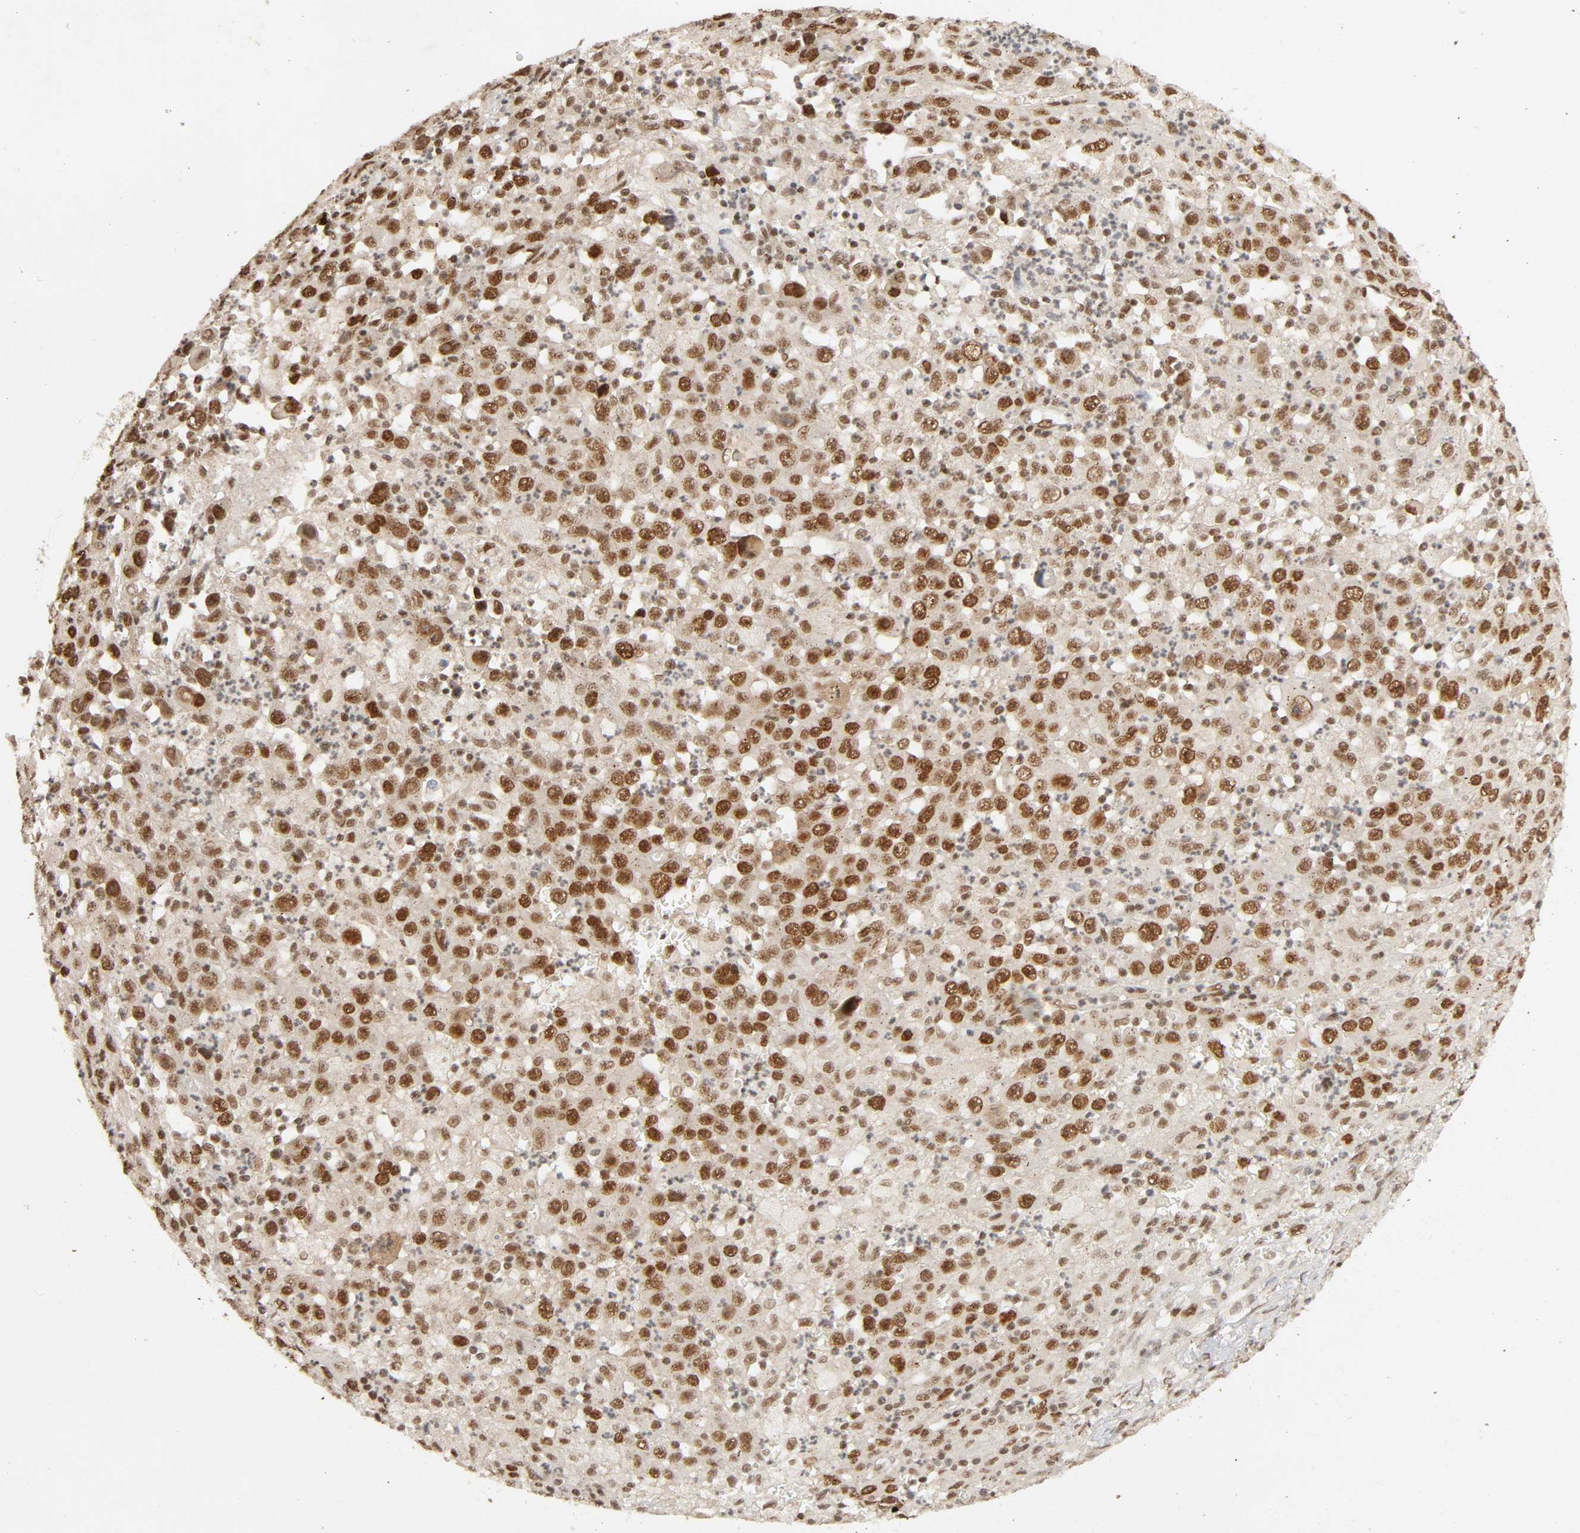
{"staining": {"intensity": "strong", "quantity": ">75%", "location": "nuclear"}, "tissue": "melanoma", "cell_type": "Tumor cells", "image_type": "cancer", "snomed": [{"axis": "morphology", "description": "Malignant melanoma, Metastatic site"}, {"axis": "topography", "description": "Skin"}], "caption": "A histopathology image showing strong nuclear expression in about >75% of tumor cells in malignant melanoma (metastatic site), as visualized by brown immunohistochemical staining.", "gene": "SMARCD1", "patient": {"sex": "female", "age": 56}}